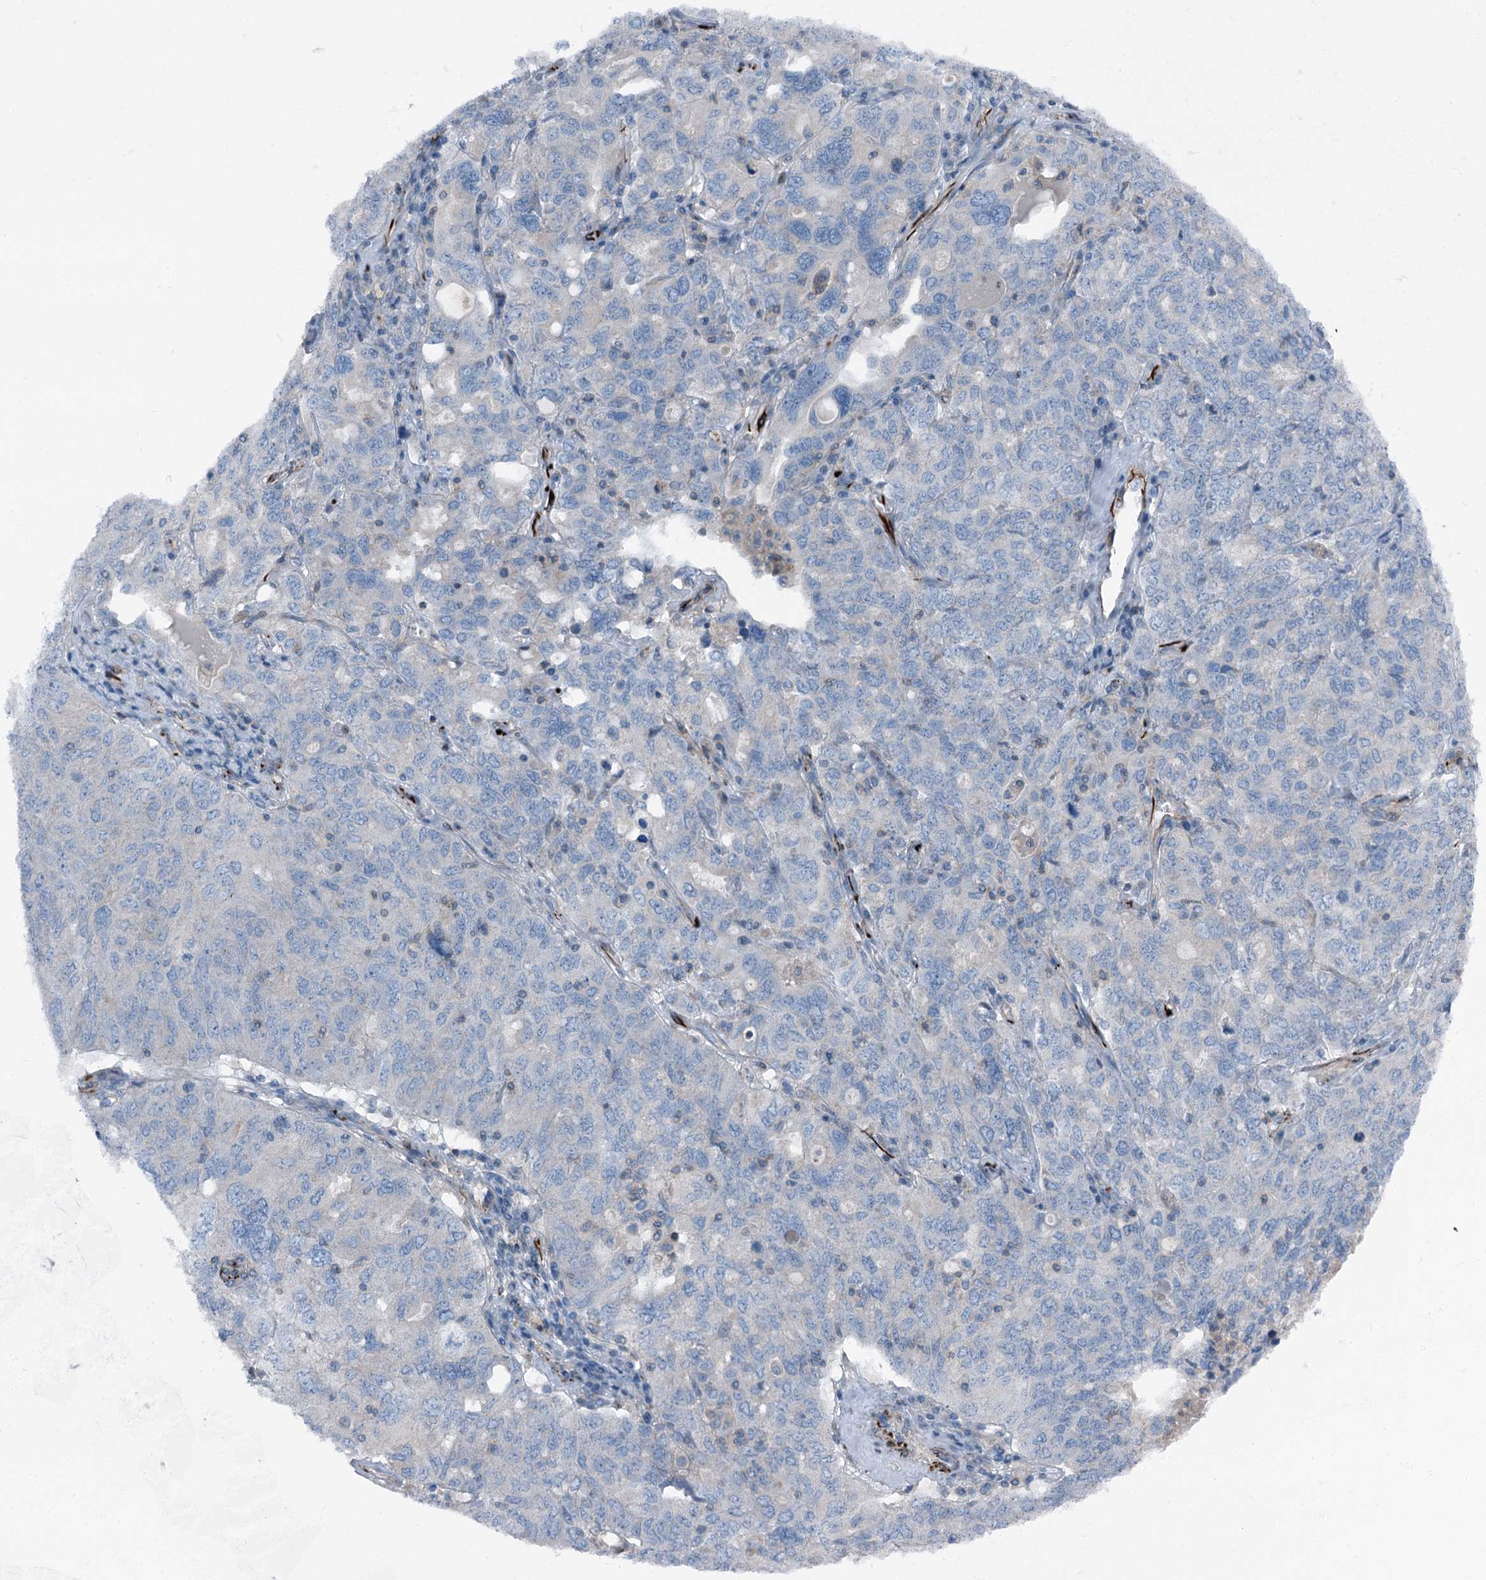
{"staining": {"intensity": "negative", "quantity": "none", "location": "none"}, "tissue": "ovarian cancer", "cell_type": "Tumor cells", "image_type": "cancer", "snomed": [{"axis": "morphology", "description": "Carcinoma, endometroid"}, {"axis": "topography", "description": "Ovary"}], "caption": "The histopathology image exhibits no staining of tumor cells in ovarian cancer (endometroid carcinoma).", "gene": "AXL", "patient": {"sex": "female", "age": 62}}